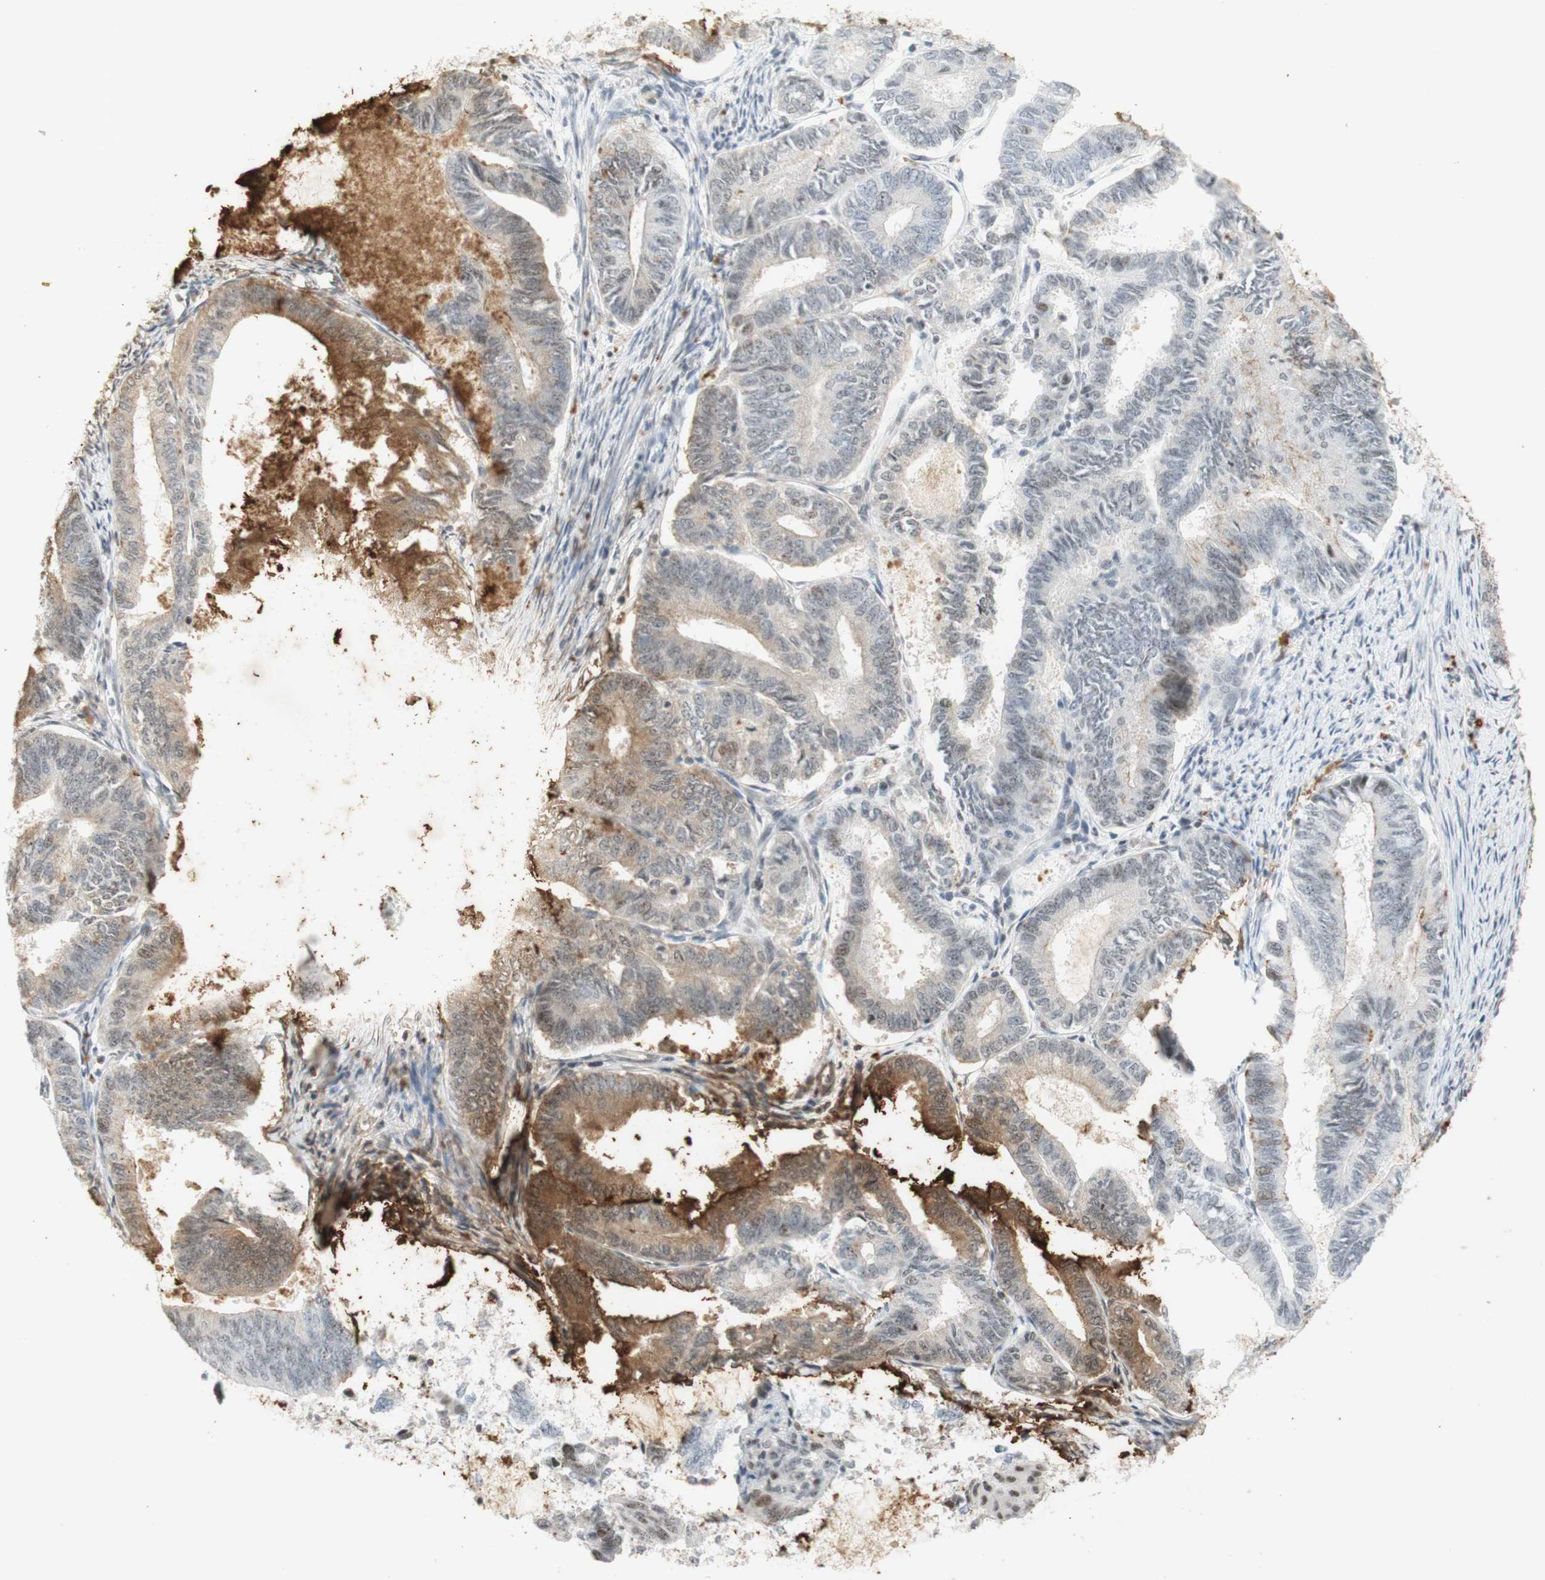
{"staining": {"intensity": "moderate", "quantity": ">75%", "location": "nuclear"}, "tissue": "endometrial cancer", "cell_type": "Tumor cells", "image_type": "cancer", "snomed": [{"axis": "morphology", "description": "Adenocarcinoma, NOS"}, {"axis": "topography", "description": "Endometrium"}], "caption": "Adenocarcinoma (endometrial) stained with DAB immunohistochemistry demonstrates medium levels of moderate nuclear expression in about >75% of tumor cells.", "gene": "IRF1", "patient": {"sex": "female", "age": 86}}